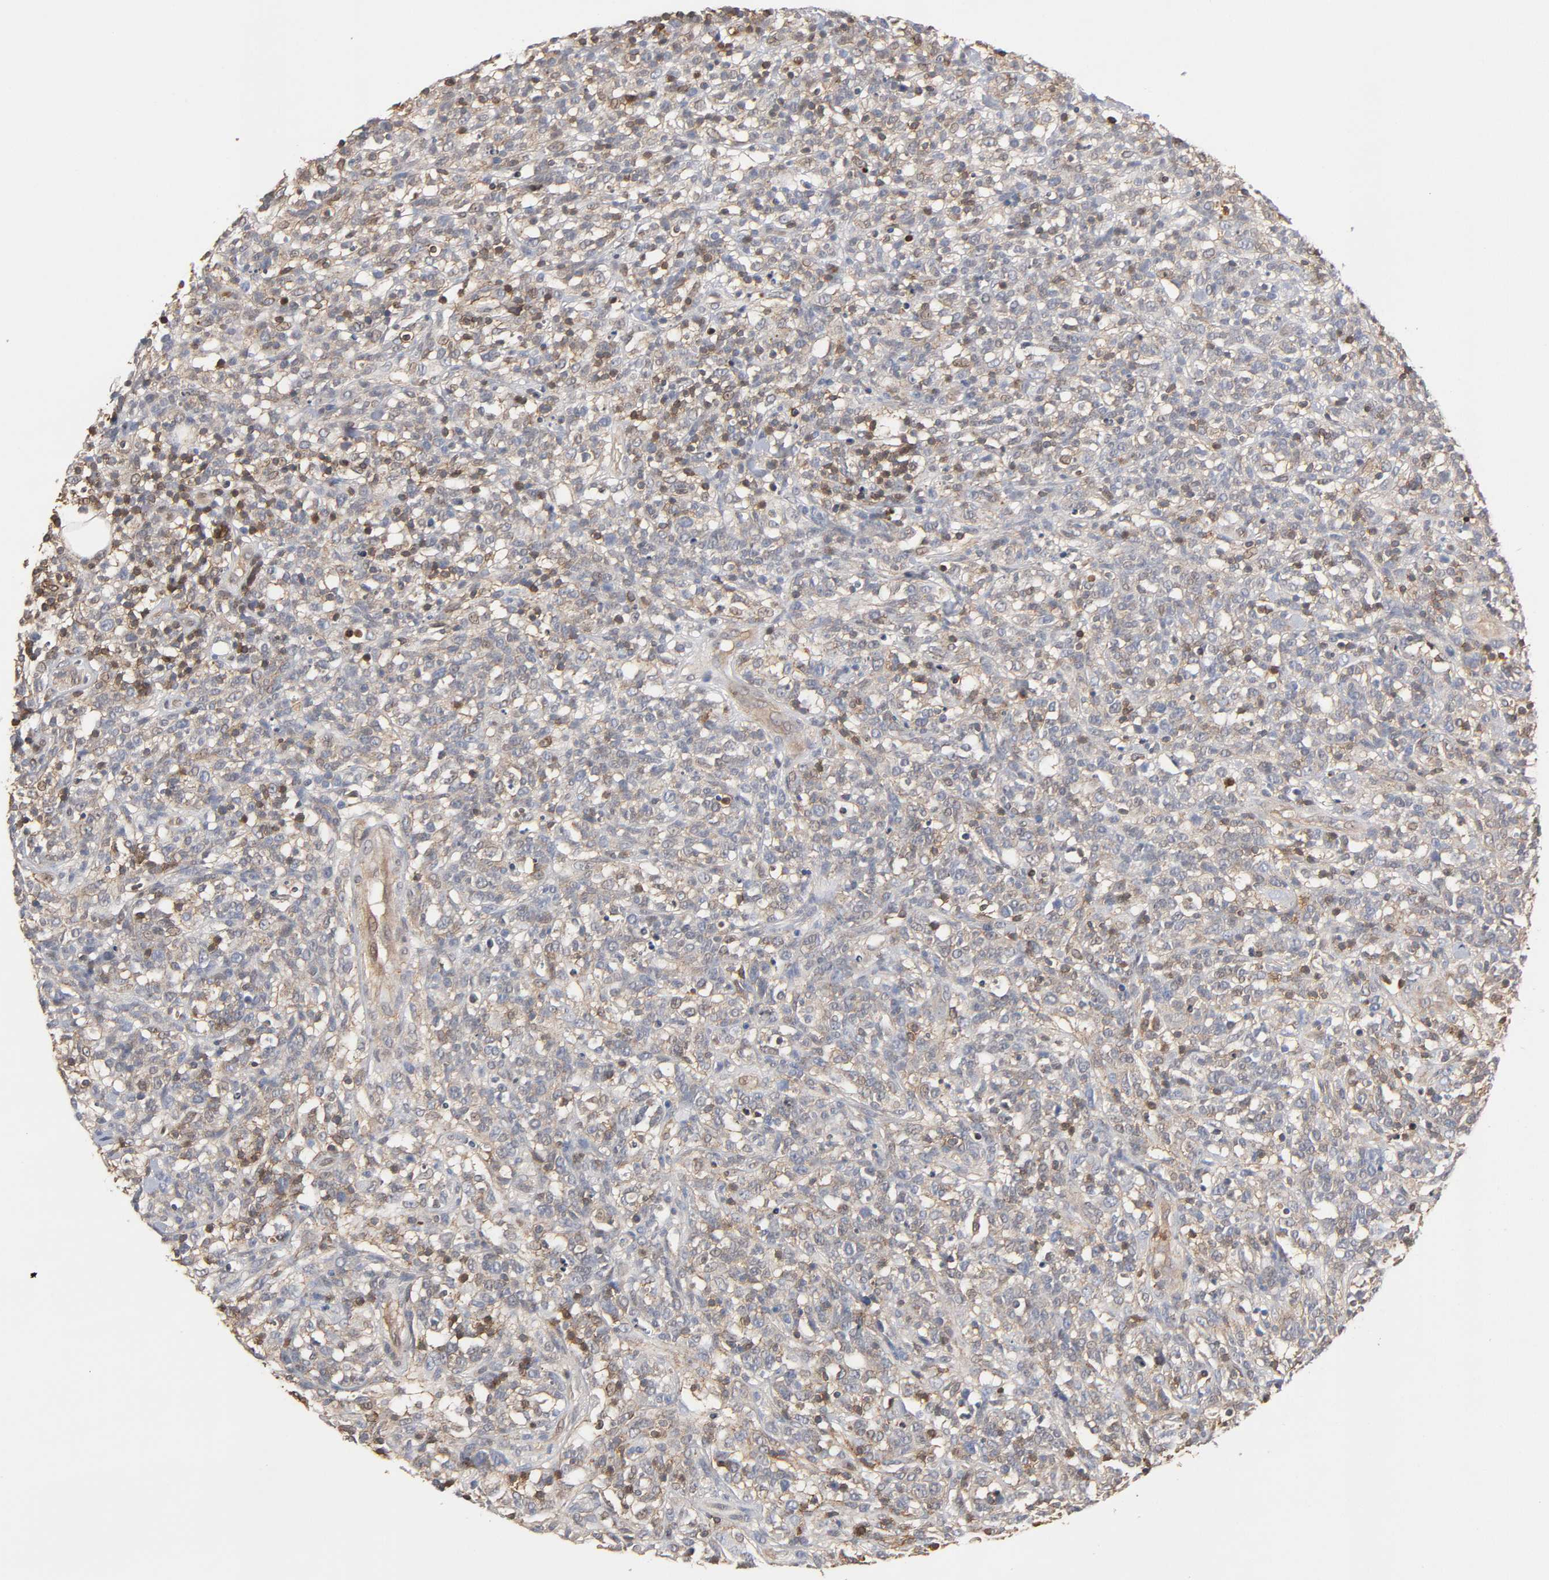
{"staining": {"intensity": "moderate", "quantity": "<25%", "location": "cytoplasmic/membranous,nuclear"}, "tissue": "lymphoma", "cell_type": "Tumor cells", "image_type": "cancer", "snomed": [{"axis": "morphology", "description": "Malignant lymphoma, non-Hodgkin's type, High grade"}, {"axis": "topography", "description": "Lymph node"}], "caption": "Immunohistochemical staining of lymphoma exhibits low levels of moderate cytoplasmic/membranous and nuclear positivity in approximately <25% of tumor cells. The staining is performed using DAB brown chromogen to label protein expression. The nuclei are counter-stained blue using hematoxylin.", "gene": "ANXA11", "patient": {"sex": "female", "age": 73}}